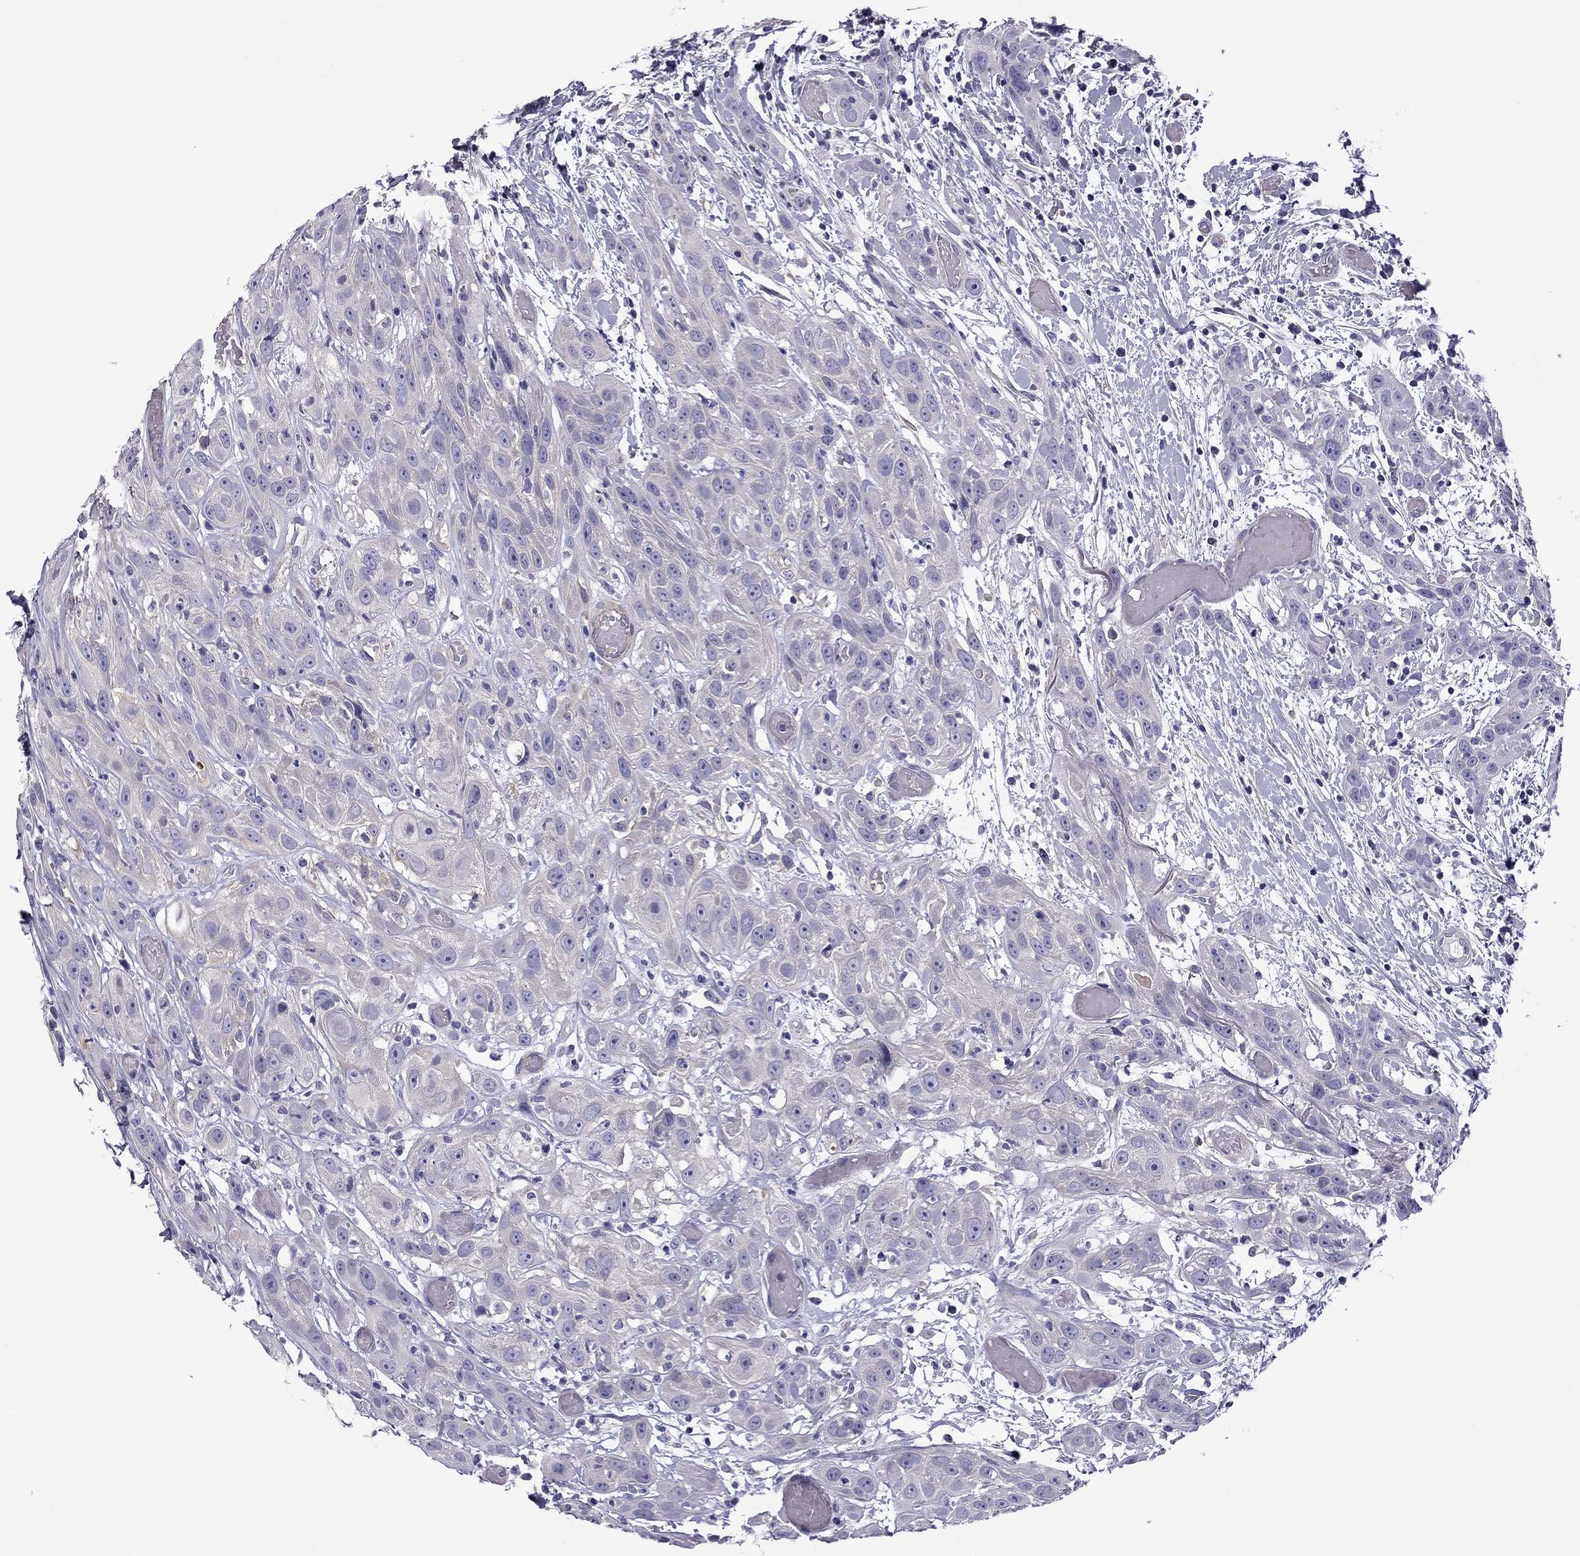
{"staining": {"intensity": "negative", "quantity": "none", "location": "none"}, "tissue": "head and neck cancer", "cell_type": "Tumor cells", "image_type": "cancer", "snomed": [{"axis": "morphology", "description": "Normal tissue, NOS"}, {"axis": "morphology", "description": "Squamous cell carcinoma, NOS"}, {"axis": "topography", "description": "Oral tissue"}, {"axis": "topography", "description": "Salivary gland"}, {"axis": "topography", "description": "Head-Neck"}], "caption": "Squamous cell carcinoma (head and neck) stained for a protein using immunohistochemistry reveals no staining tumor cells.", "gene": "GJA8", "patient": {"sex": "female", "age": 62}}